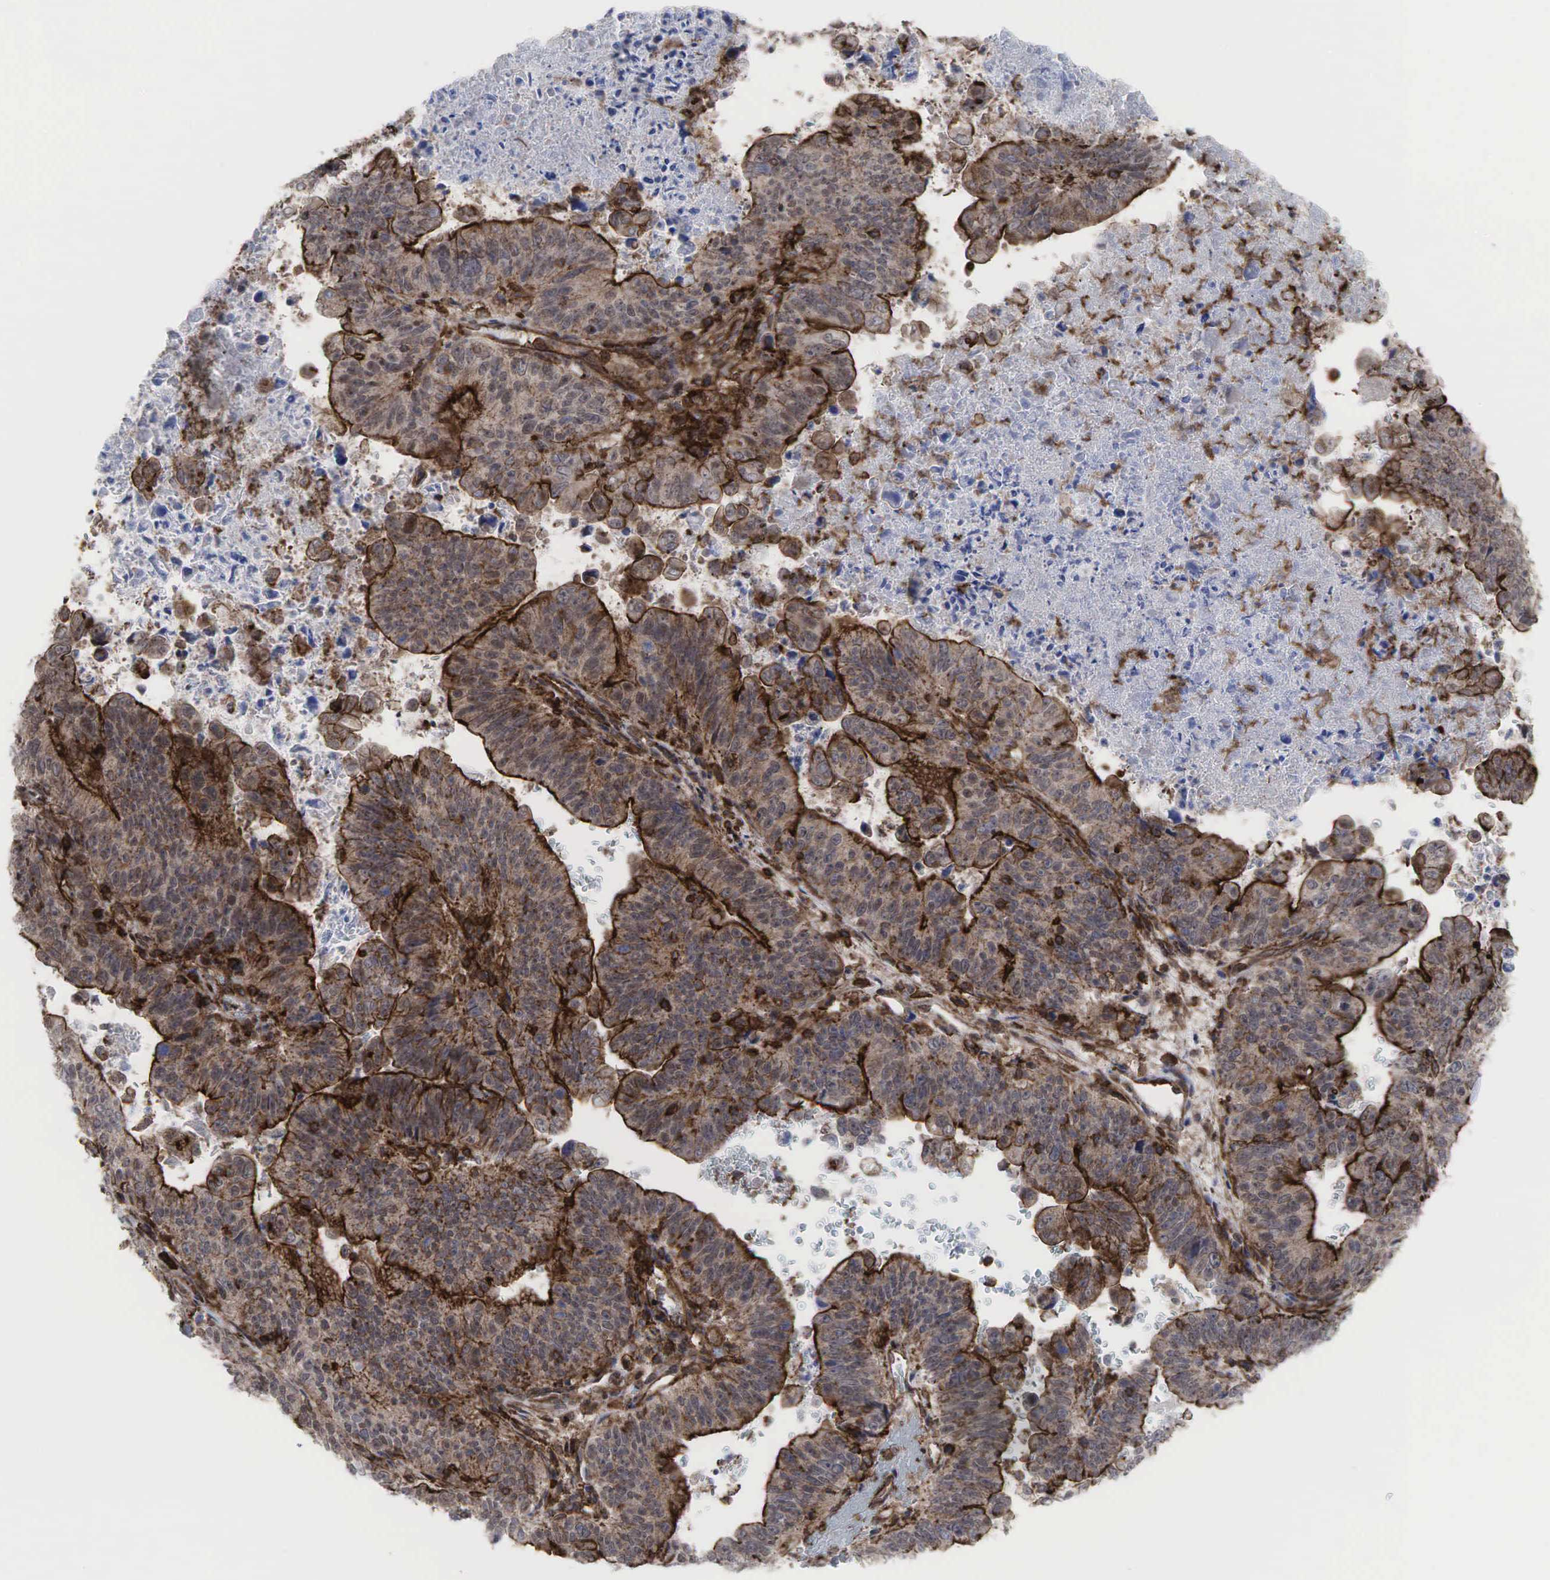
{"staining": {"intensity": "moderate", "quantity": ">75%", "location": "cytoplasmic/membranous"}, "tissue": "stomach cancer", "cell_type": "Tumor cells", "image_type": "cancer", "snomed": [{"axis": "morphology", "description": "Adenocarcinoma, NOS"}, {"axis": "topography", "description": "Stomach, upper"}], "caption": "Protein staining displays moderate cytoplasmic/membranous expression in about >75% of tumor cells in stomach adenocarcinoma.", "gene": "GPRASP1", "patient": {"sex": "female", "age": 50}}